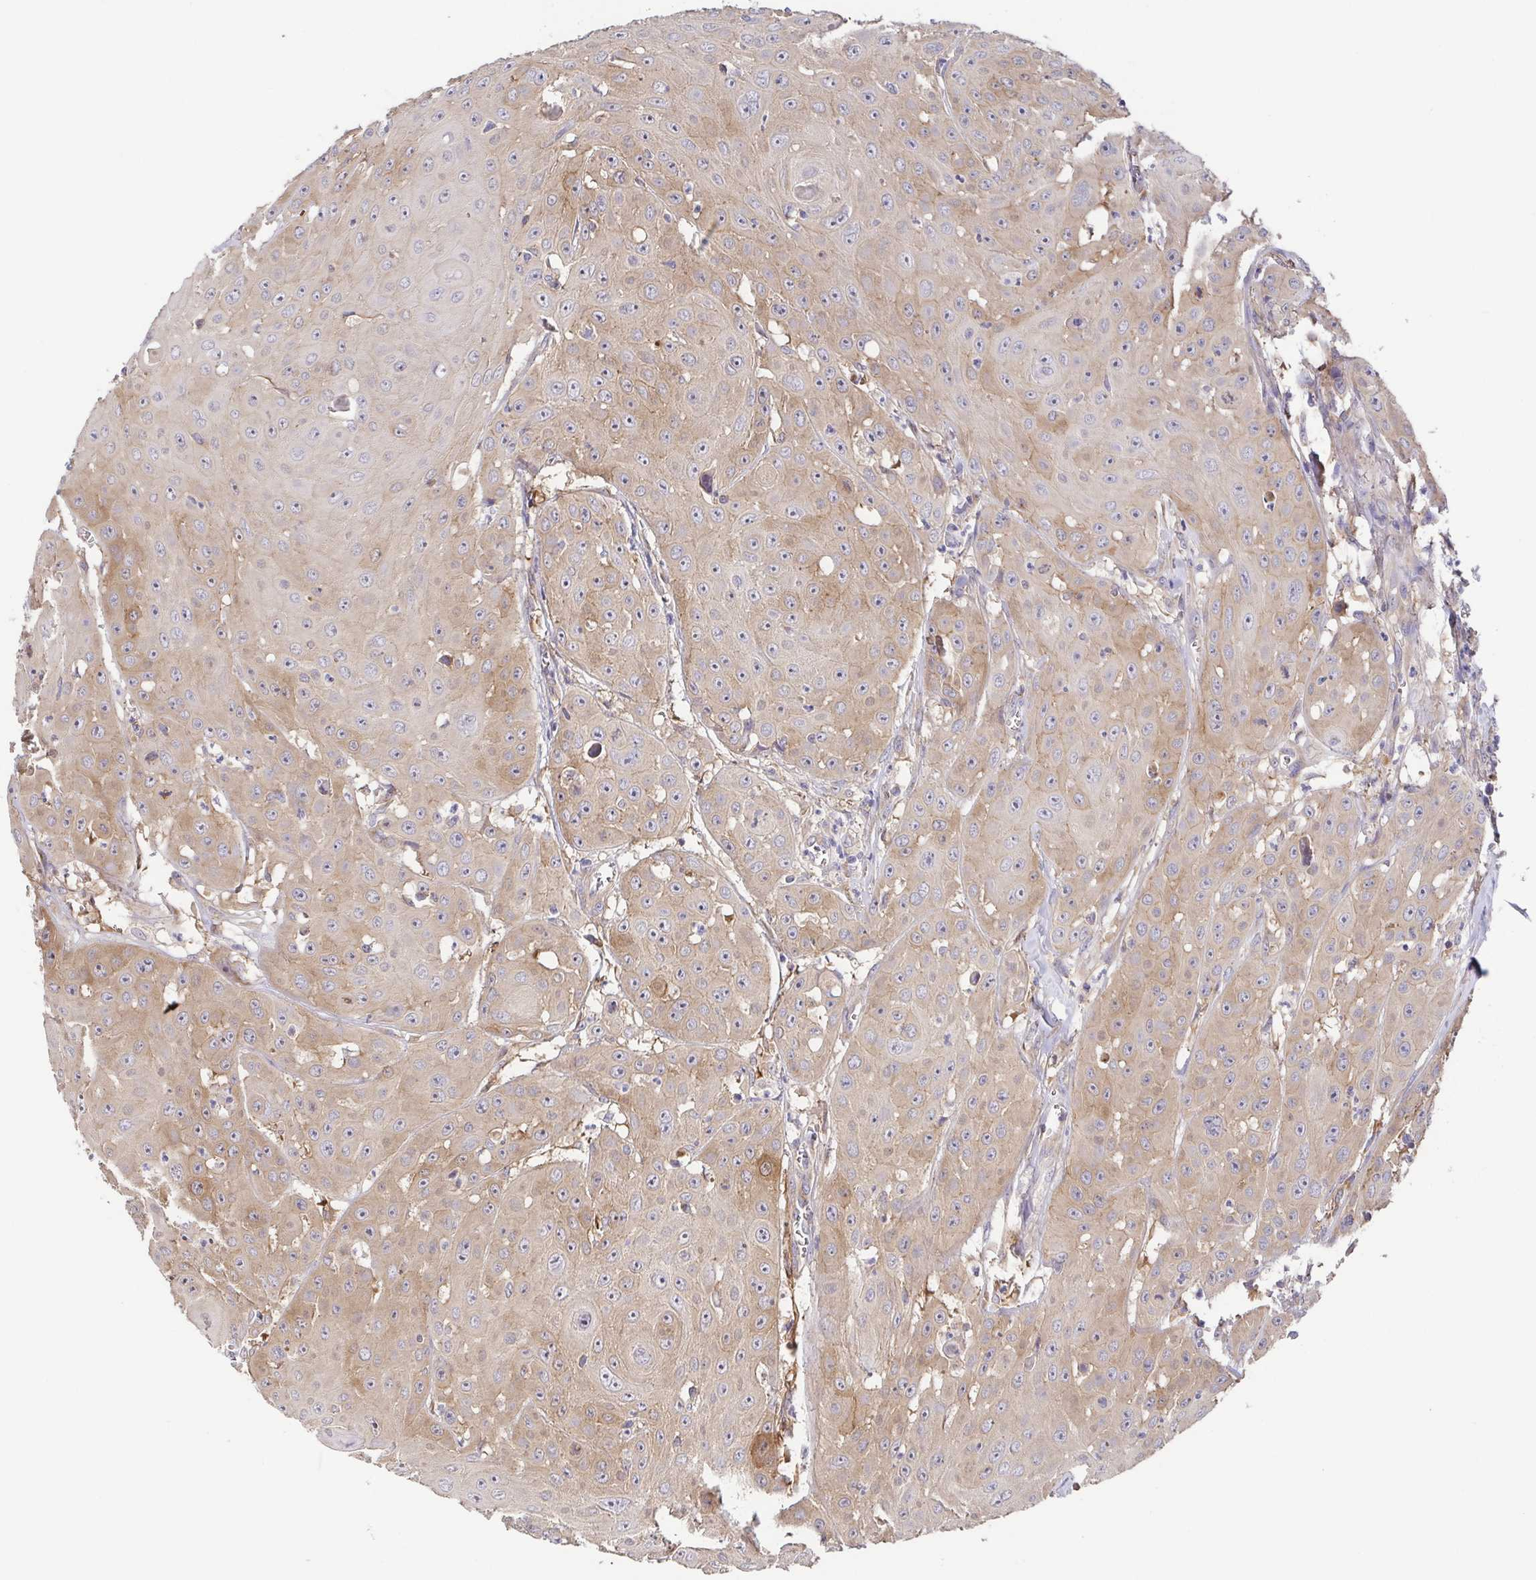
{"staining": {"intensity": "weak", "quantity": "25%-75%", "location": "cytoplasmic/membranous"}, "tissue": "head and neck cancer", "cell_type": "Tumor cells", "image_type": "cancer", "snomed": [{"axis": "morphology", "description": "Squamous cell carcinoma, NOS"}, {"axis": "topography", "description": "Oral tissue"}, {"axis": "topography", "description": "Head-Neck"}], "caption": "The micrograph shows staining of squamous cell carcinoma (head and neck), revealing weak cytoplasmic/membranous protein expression (brown color) within tumor cells.", "gene": "EIF3D", "patient": {"sex": "male", "age": 81}}